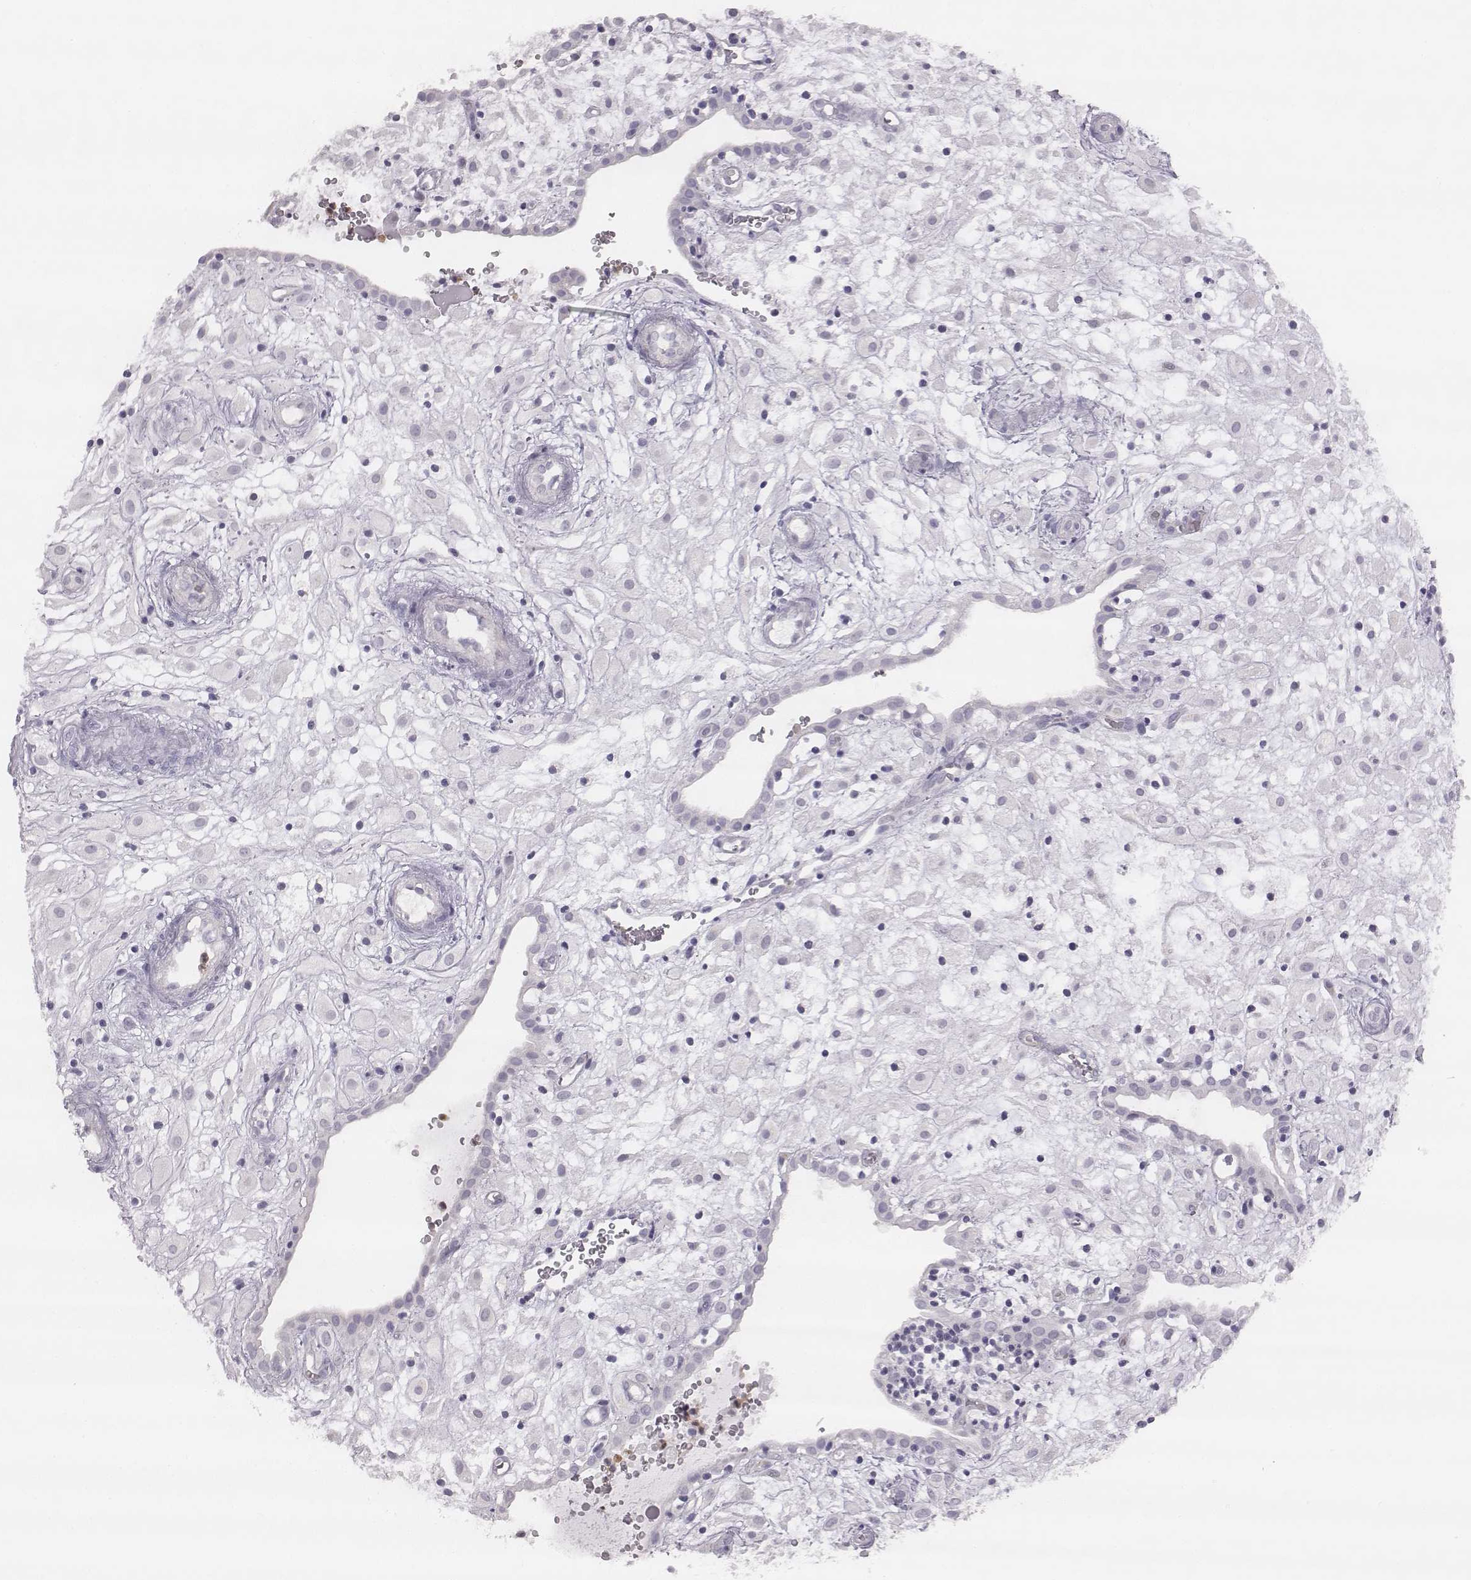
{"staining": {"intensity": "negative", "quantity": "none", "location": "none"}, "tissue": "placenta", "cell_type": "Decidual cells", "image_type": "normal", "snomed": [{"axis": "morphology", "description": "Normal tissue, NOS"}, {"axis": "topography", "description": "Placenta"}], "caption": "Immunohistochemistry photomicrograph of unremarkable placenta: placenta stained with DAB (3,3'-diaminobenzidine) shows no significant protein expression in decidual cells. The staining is performed using DAB (3,3'-diaminobenzidine) brown chromogen with nuclei counter-stained in using hematoxylin.", "gene": "KCNJ12", "patient": {"sex": "female", "age": 24}}